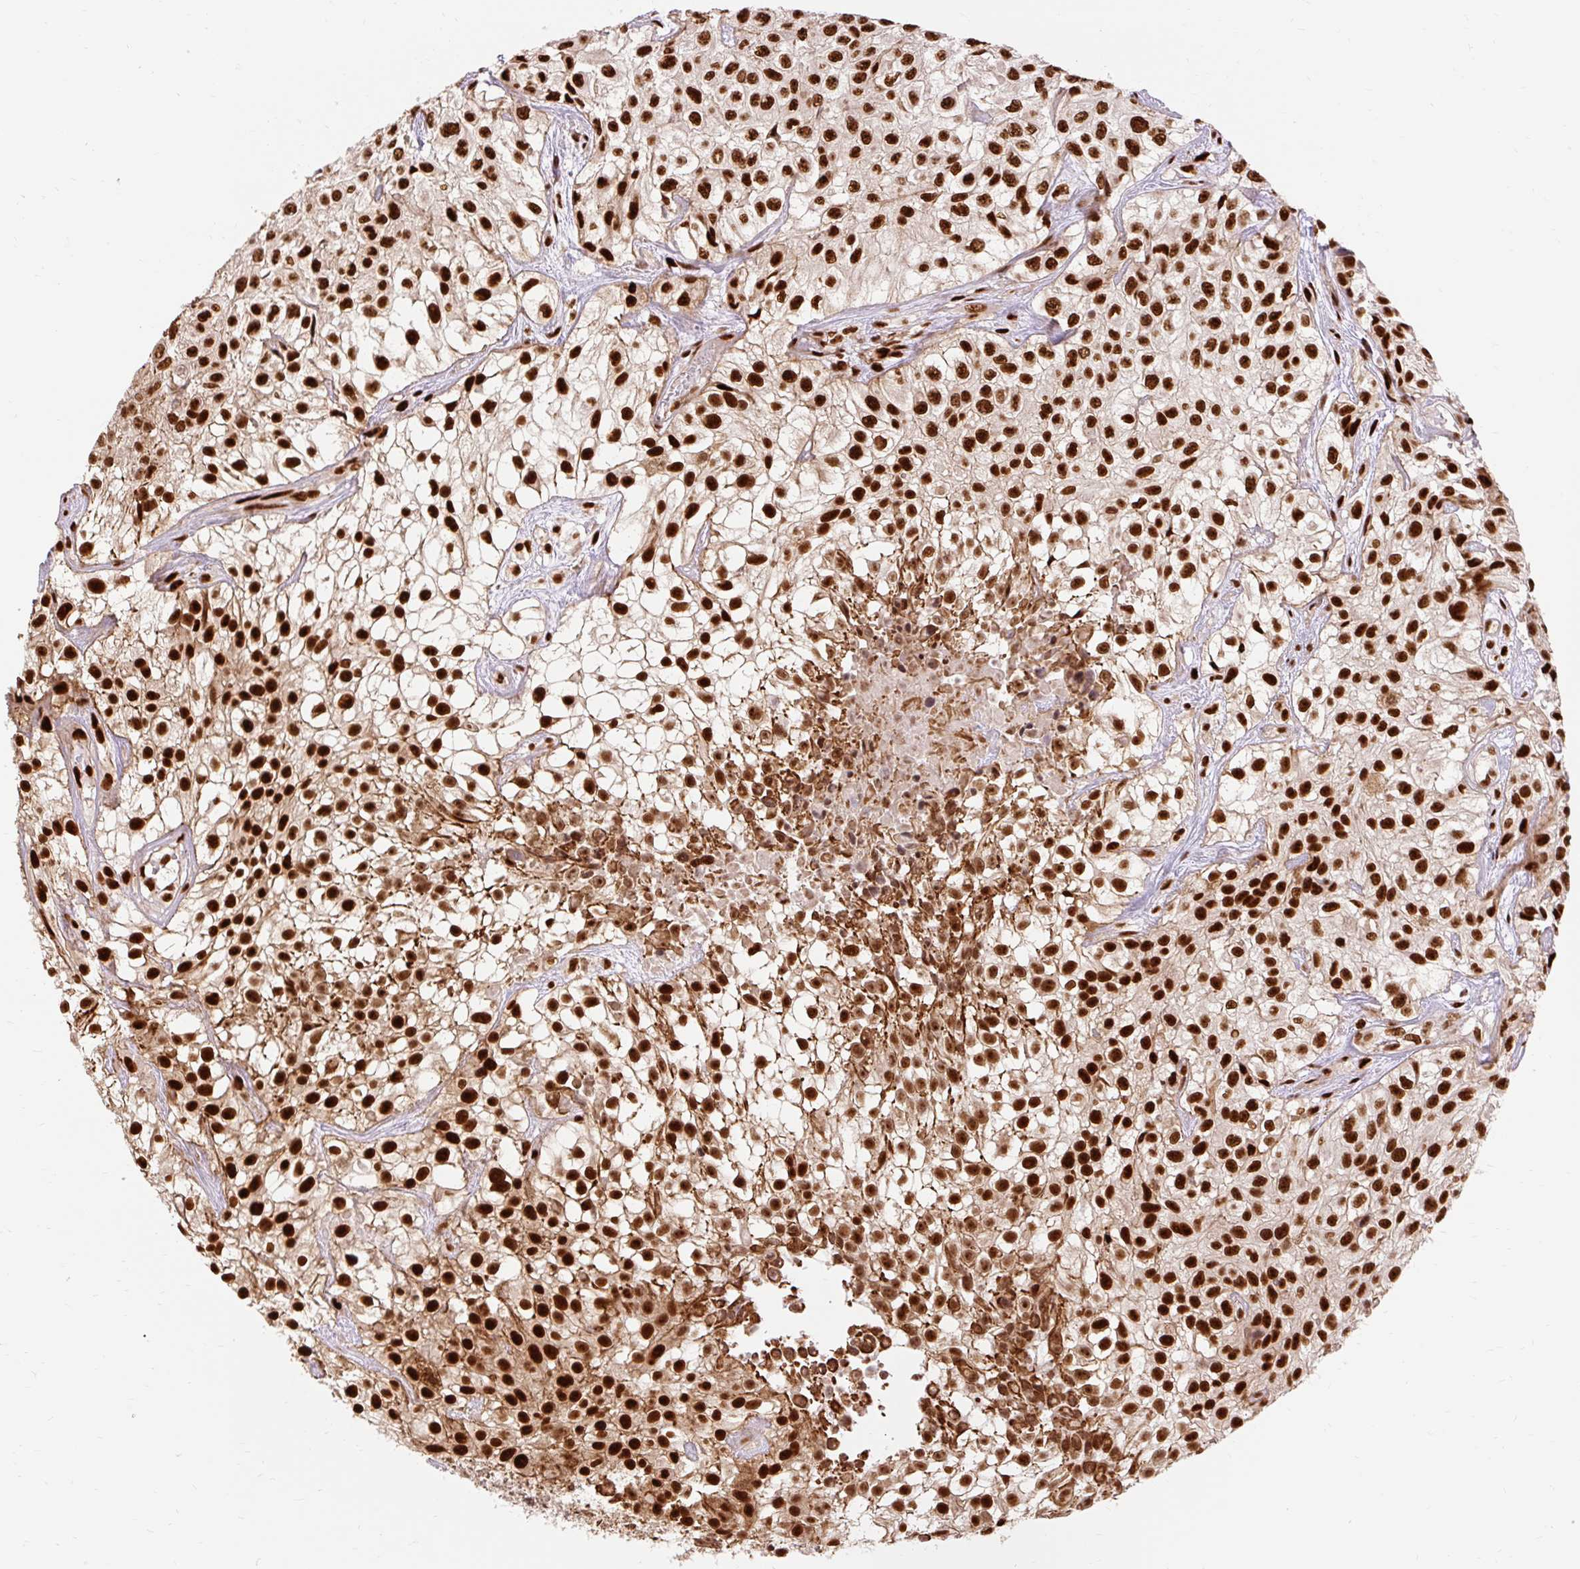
{"staining": {"intensity": "strong", "quantity": ">75%", "location": "nuclear"}, "tissue": "urothelial cancer", "cell_type": "Tumor cells", "image_type": "cancer", "snomed": [{"axis": "morphology", "description": "Urothelial carcinoma, High grade"}, {"axis": "topography", "description": "Urinary bladder"}], "caption": "This histopathology image shows urothelial carcinoma (high-grade) stained with immunohistochemistry (IHC) to label a protein in brown. The nuclear of tumor cells show strong positivity for the protein. Nuclei are counter-stained blue.", "gene": "MECOM", "patient": {"sex": "male", "age": 56}}